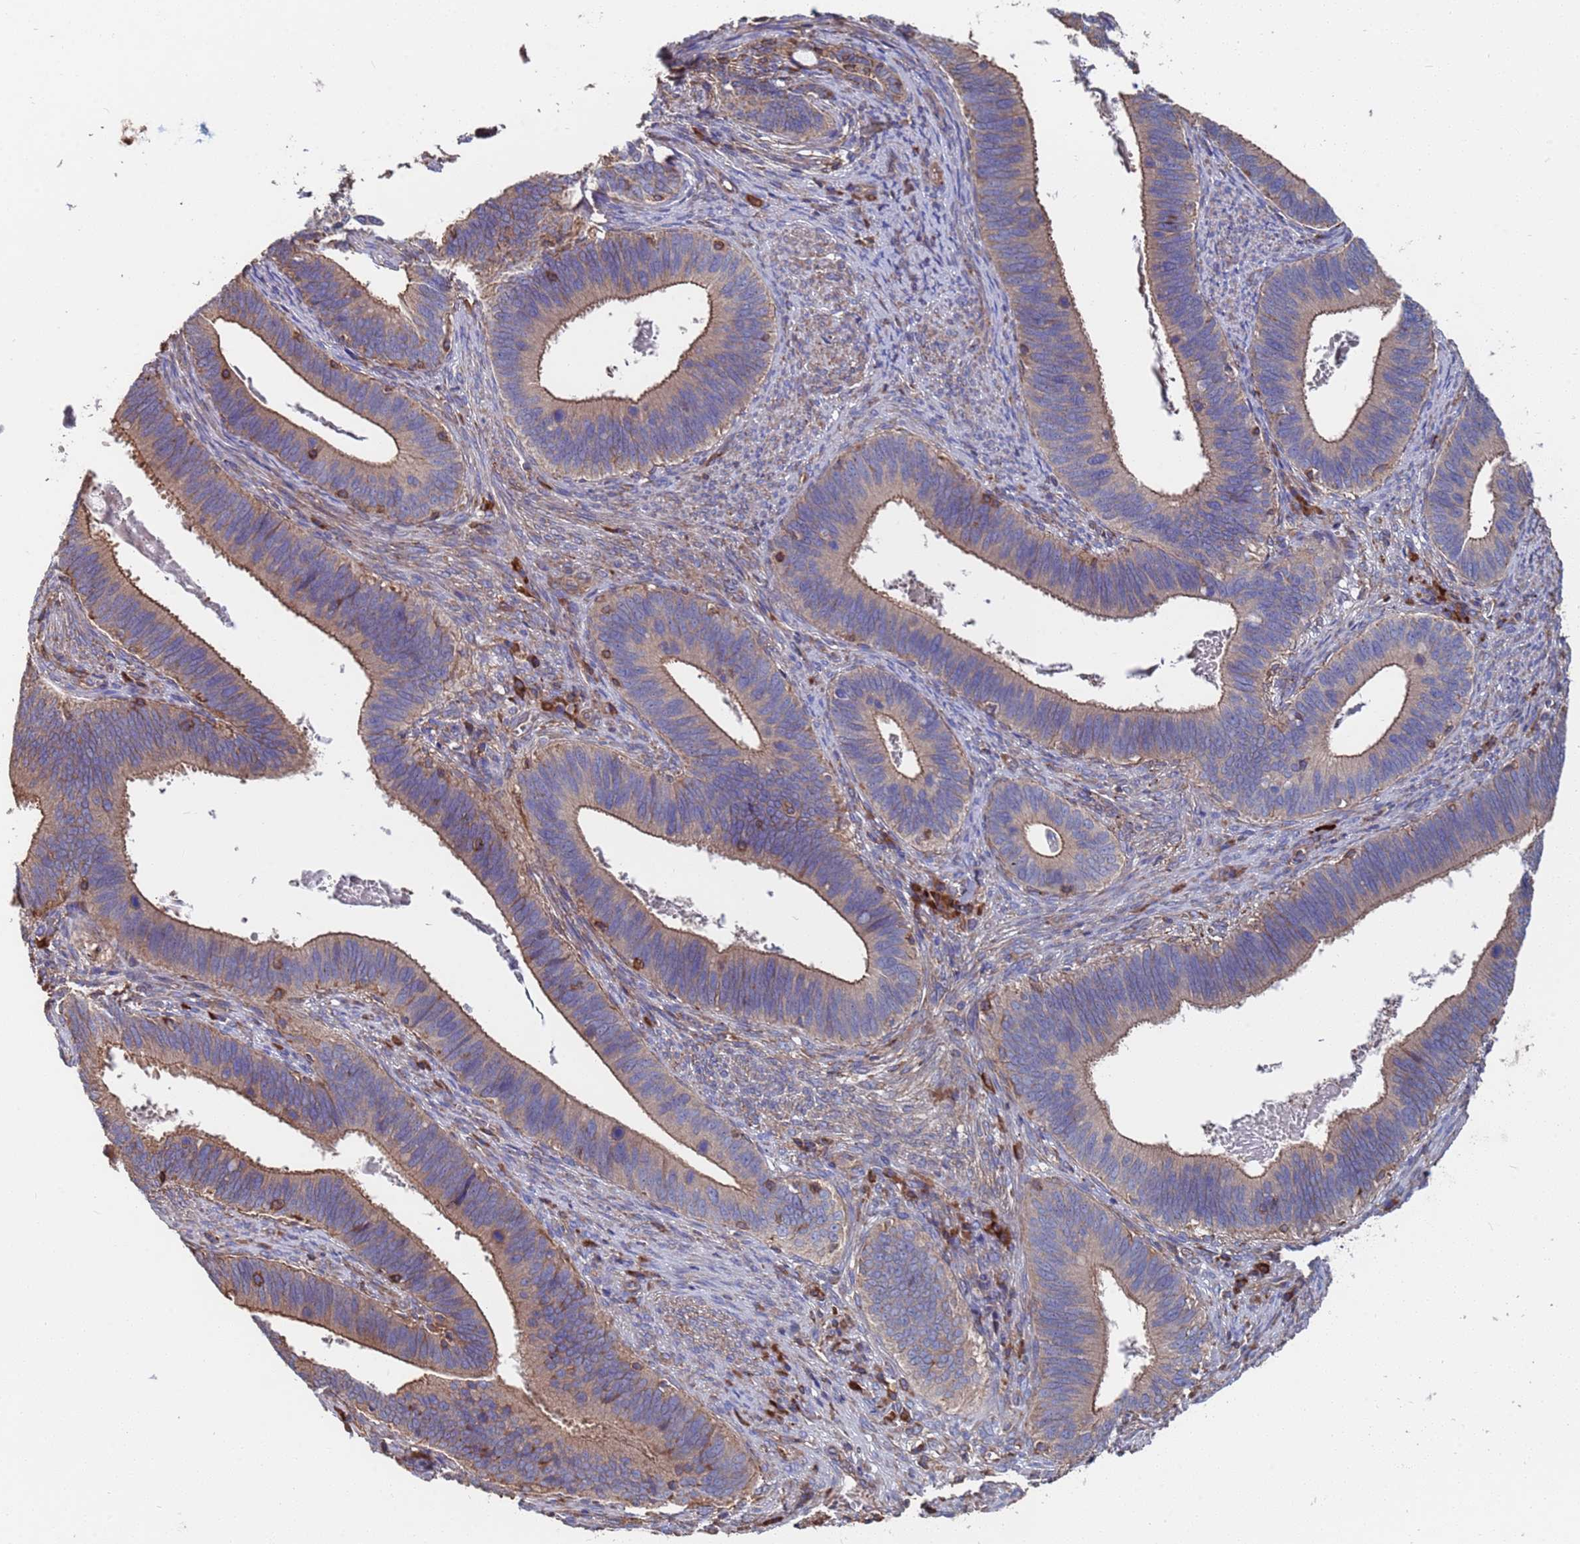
{"staining": {"intensity": "weak", "quantity": "25%-75%", "location": "cytoplasmic/membranous"}, "tissue": "cervical cancer", "cell_type": "Tumor cells", "image_type": "cancer", "snomed": [{"axis": "morphology", "description": "Adenocarcinoma, NOS"}, {"axis": "topography", "description": "Cervix"}], "caption": "Immunohistochemical staining of human adenocarcinoma (cervical) displays weak cytoplasmic/membranous protein expression in about 25%-75% of tumor cells.", "gene": "PYCR1", "patient": {"sex": "female", "age": 42}}